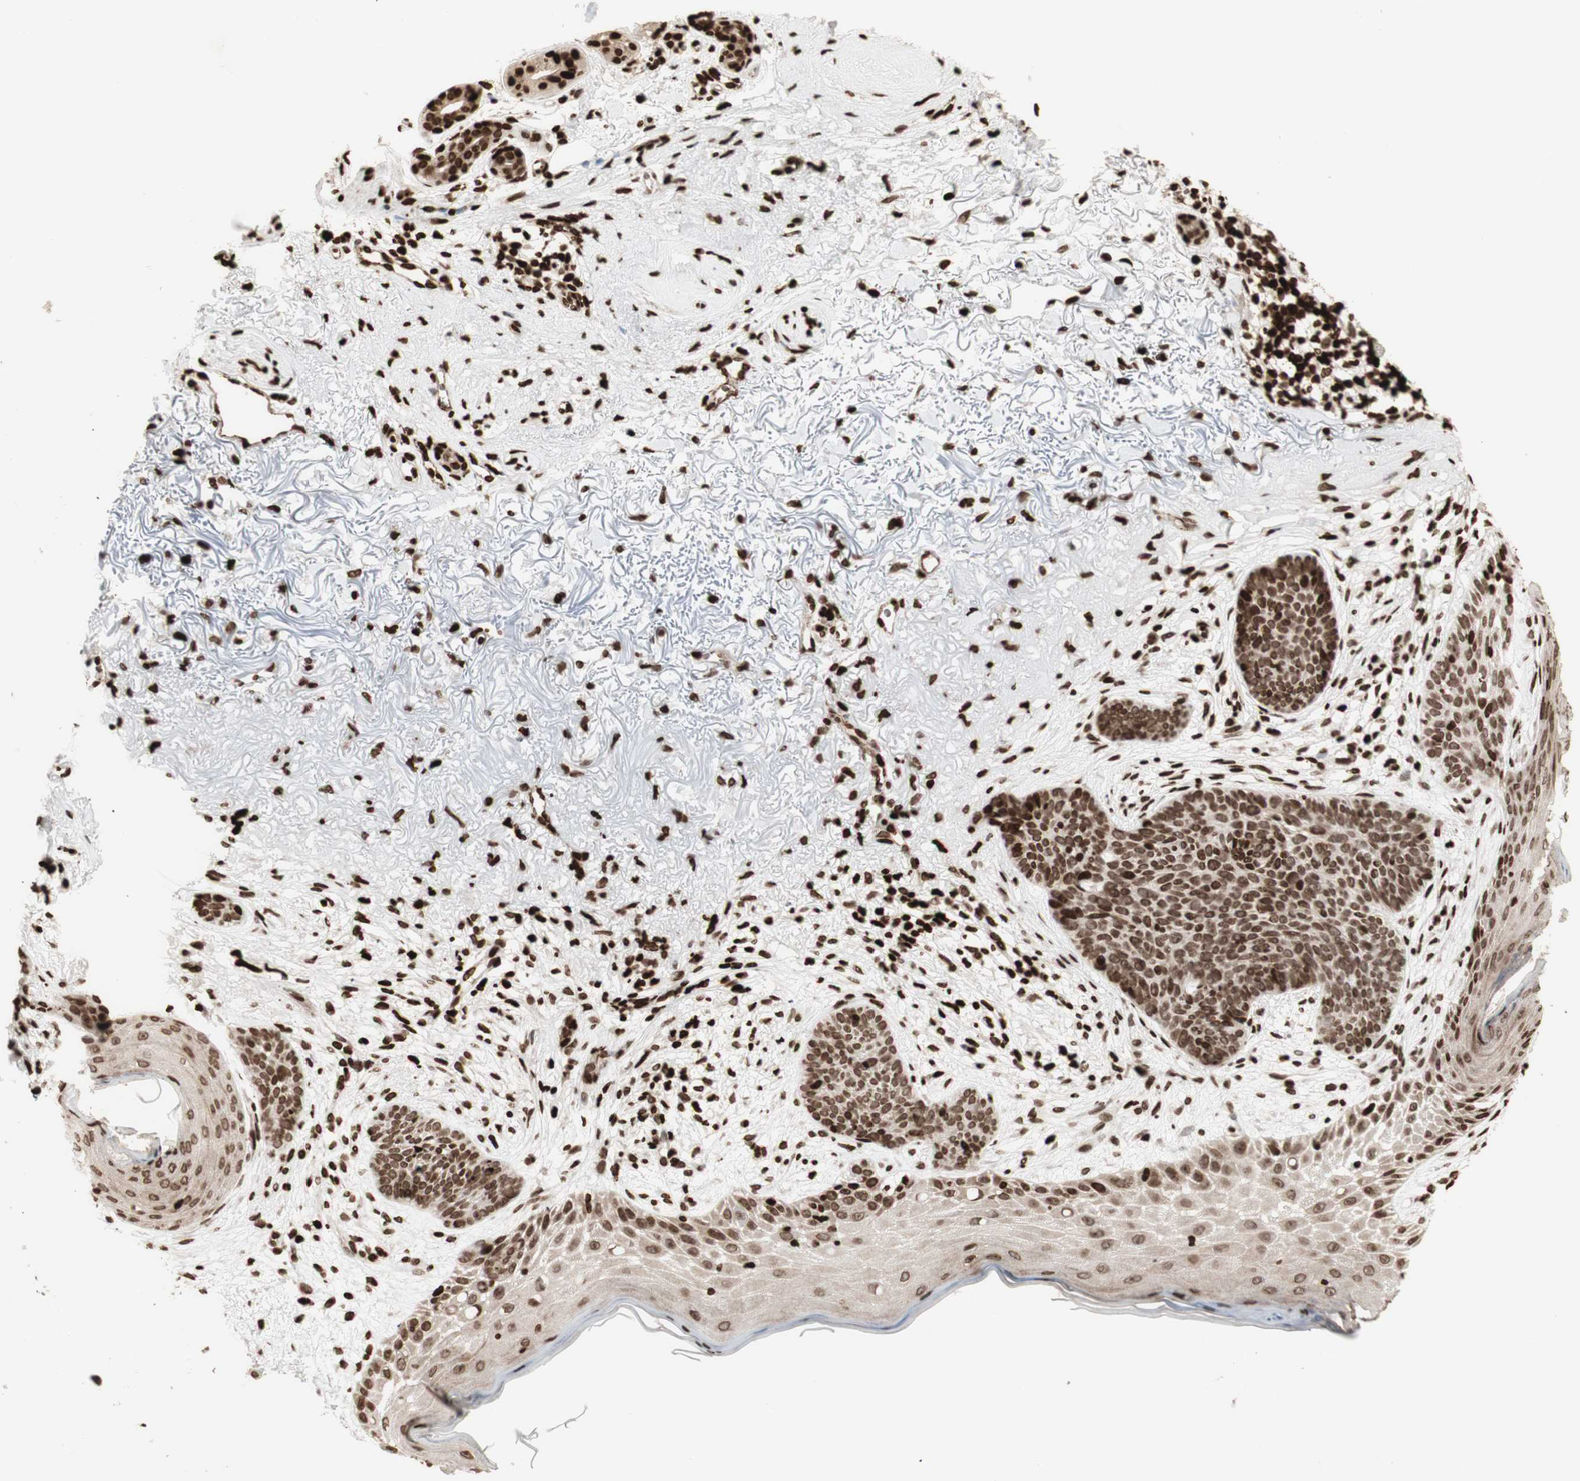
{"staining": {"intensity": "strong", "quantity": ">75%", "location": "nuclear"}, "tissue": "skin cancer", "cell_type": "Tumor cells", "image_type": "cancer", "snomed": [{"axis": "morphology", "description": "Normal tissue, NOS"}, {"axis": "morphology", "description": "Basal cell carcinoma"}, {"axis": "topography", "description": "Skin"}], "caption": "DAB (3,3'-diaminobenzidine) immunohistochemical staining of human basal cell carcinoma (skin) demonstrates strong nuclear protein staining in about >75% of tumor cells.", "gene": "NCAPD2", "patient": {"sex": "female", "age": 70}}